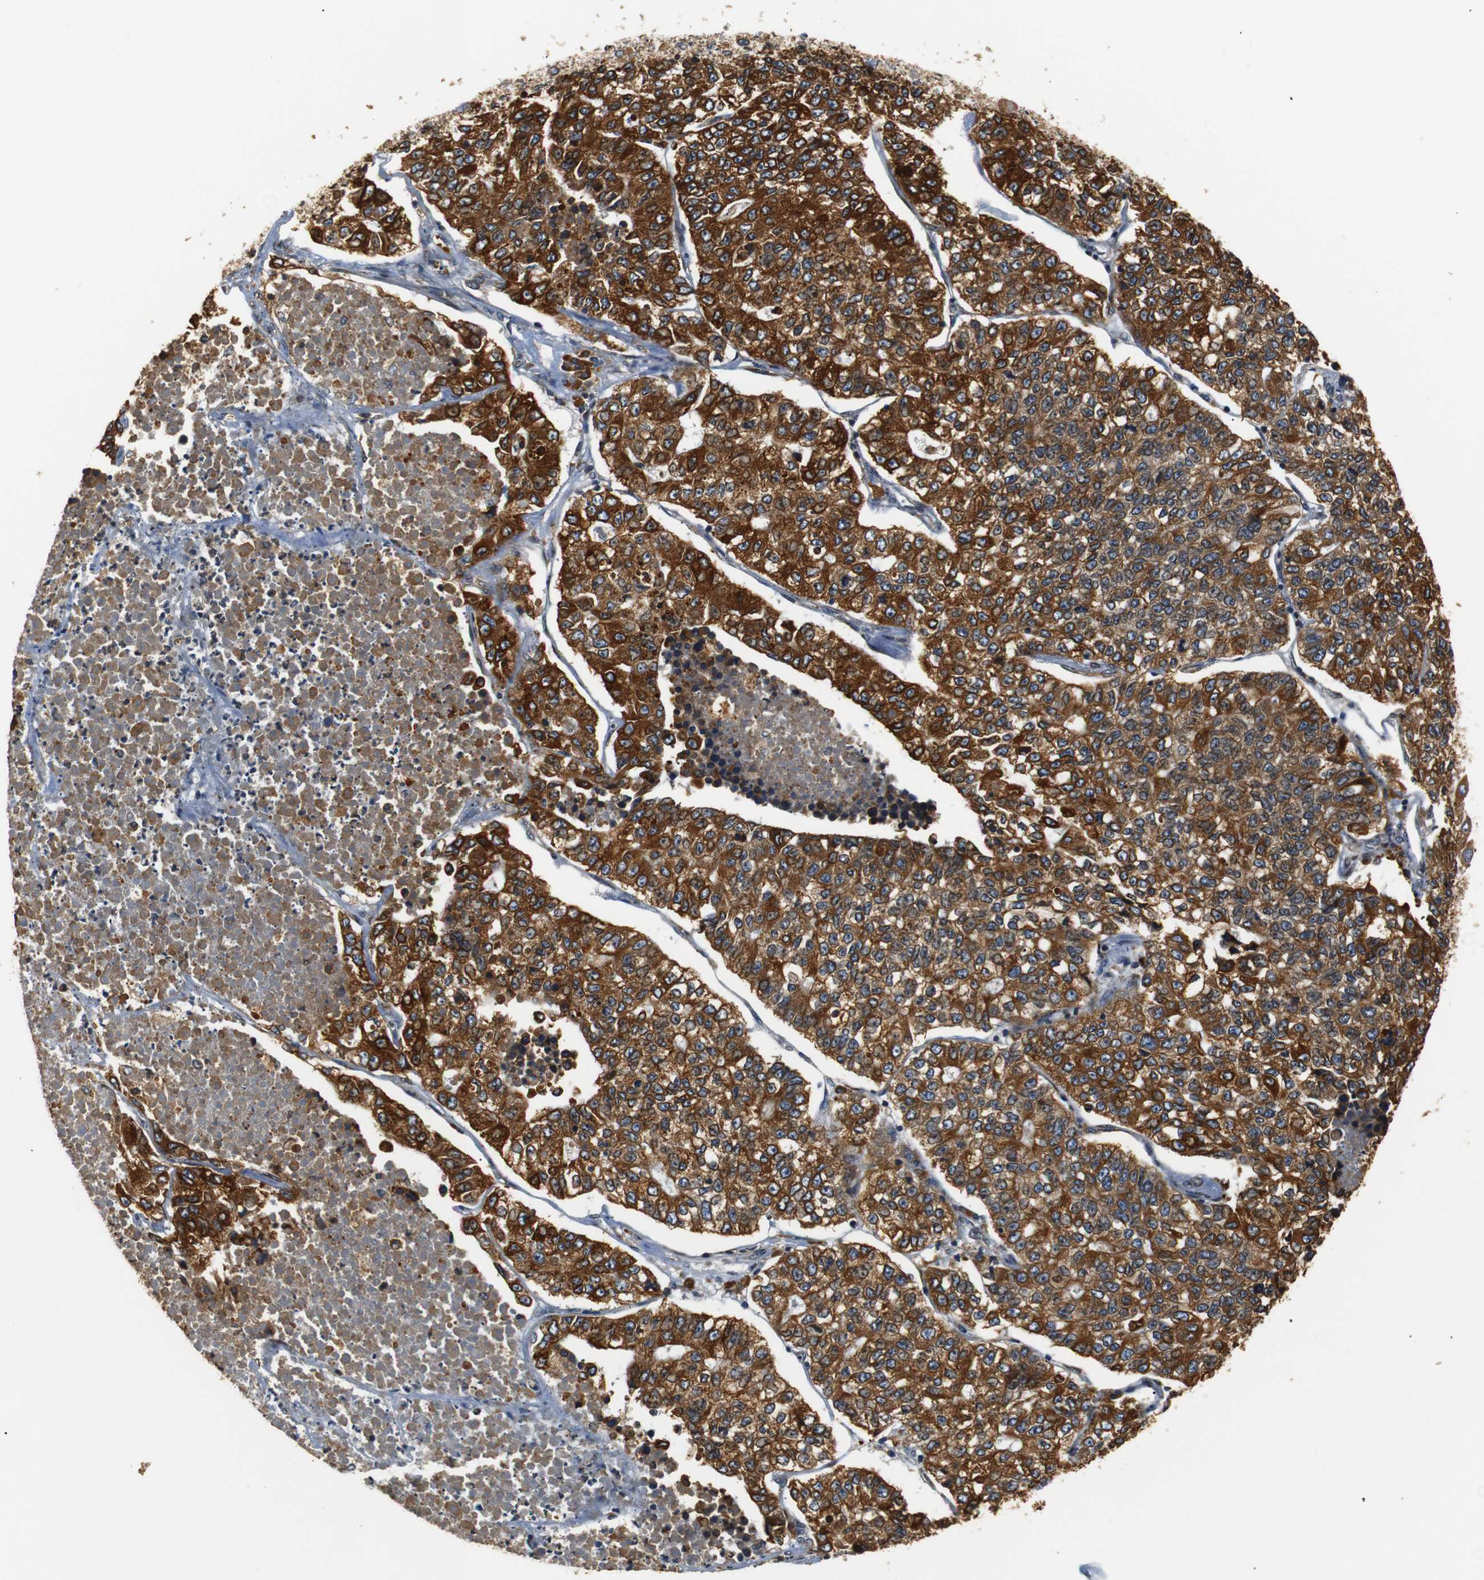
{"staining": {"intensity": "strong", "quantity": ">75%", "location": "cytoplasmic/membranous"}, "tissue": "lung cancer", "cell_type": "Tumor cells", "image_type": "cancer", "snomed": [{"axis": "morphology", "description": "Adenocarcinoma, NOS"}, {"axis": "topography", "description": "Lung"}], "caption": "The image demonstrates staining of lung cancer (adenocarcinoma), revealing strong cytoplasmic/membranous protein positivity (brown color) within tumor cells. Ihc stains the protein of interest in brown and the nuclei are stained blue.", "gene": "TMED2", "patient": {"sex": "male", "age": 49}}